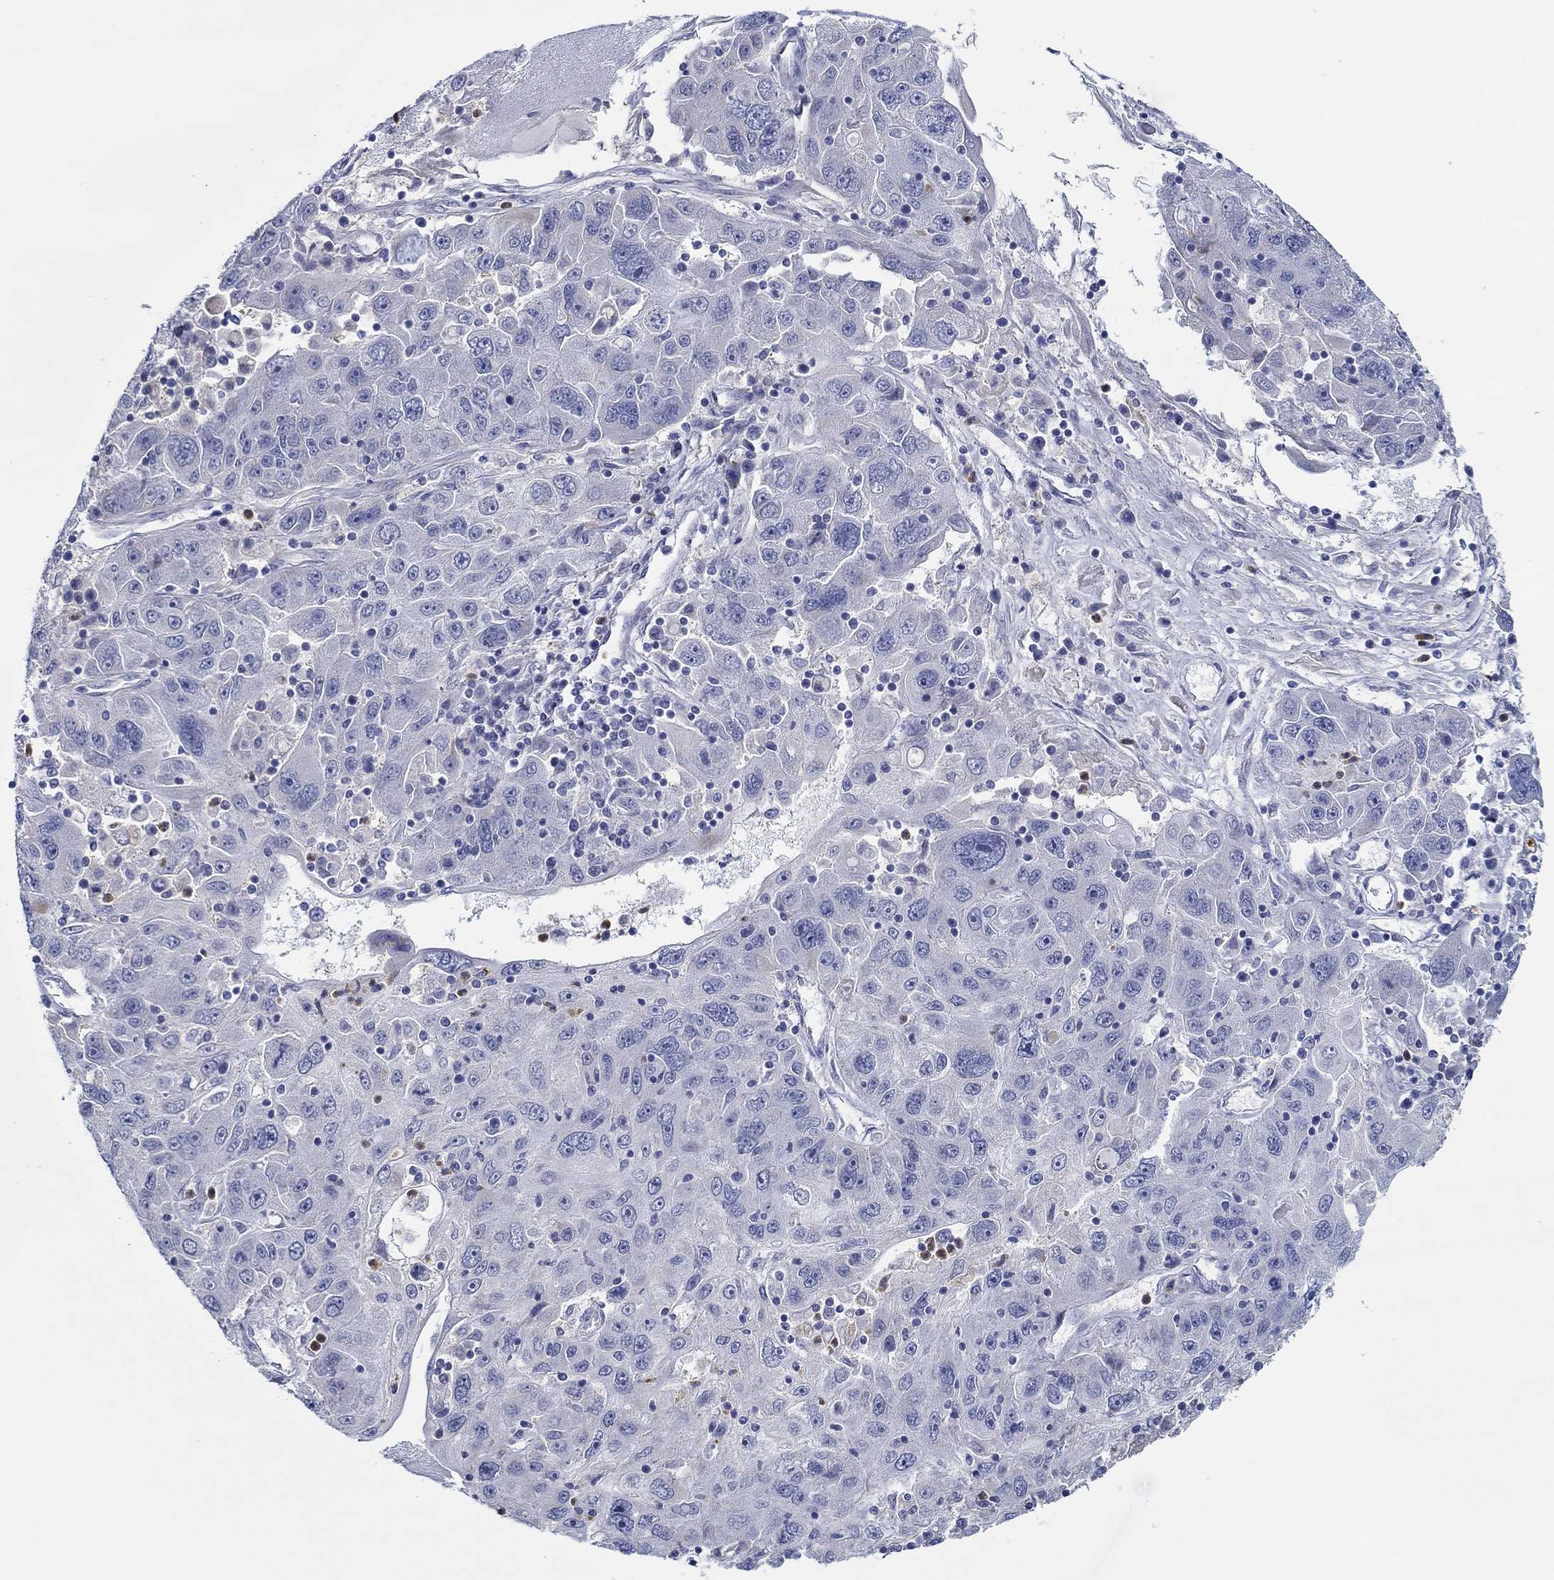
{"staining": {"intensity": "negative", "quantity": "none", "location": "none"}, "tissue": "stomach cancer", "cell_type": "Tumor cells", "image_type": "cancer", "snomed": [{"axis": "morphology", "description": "Adenocarcinoma, NOS"}, {"axis": "topography", "description": "Stomach"}], "caption": "Immunohistochemistry micrograph of neoplastic tissue: stomach adenocarcinoma stained with DAB displays no significant protein expression in tumor cells.", "gene": "CFAP61", "patient": {"sex": "male", "age": 56}}